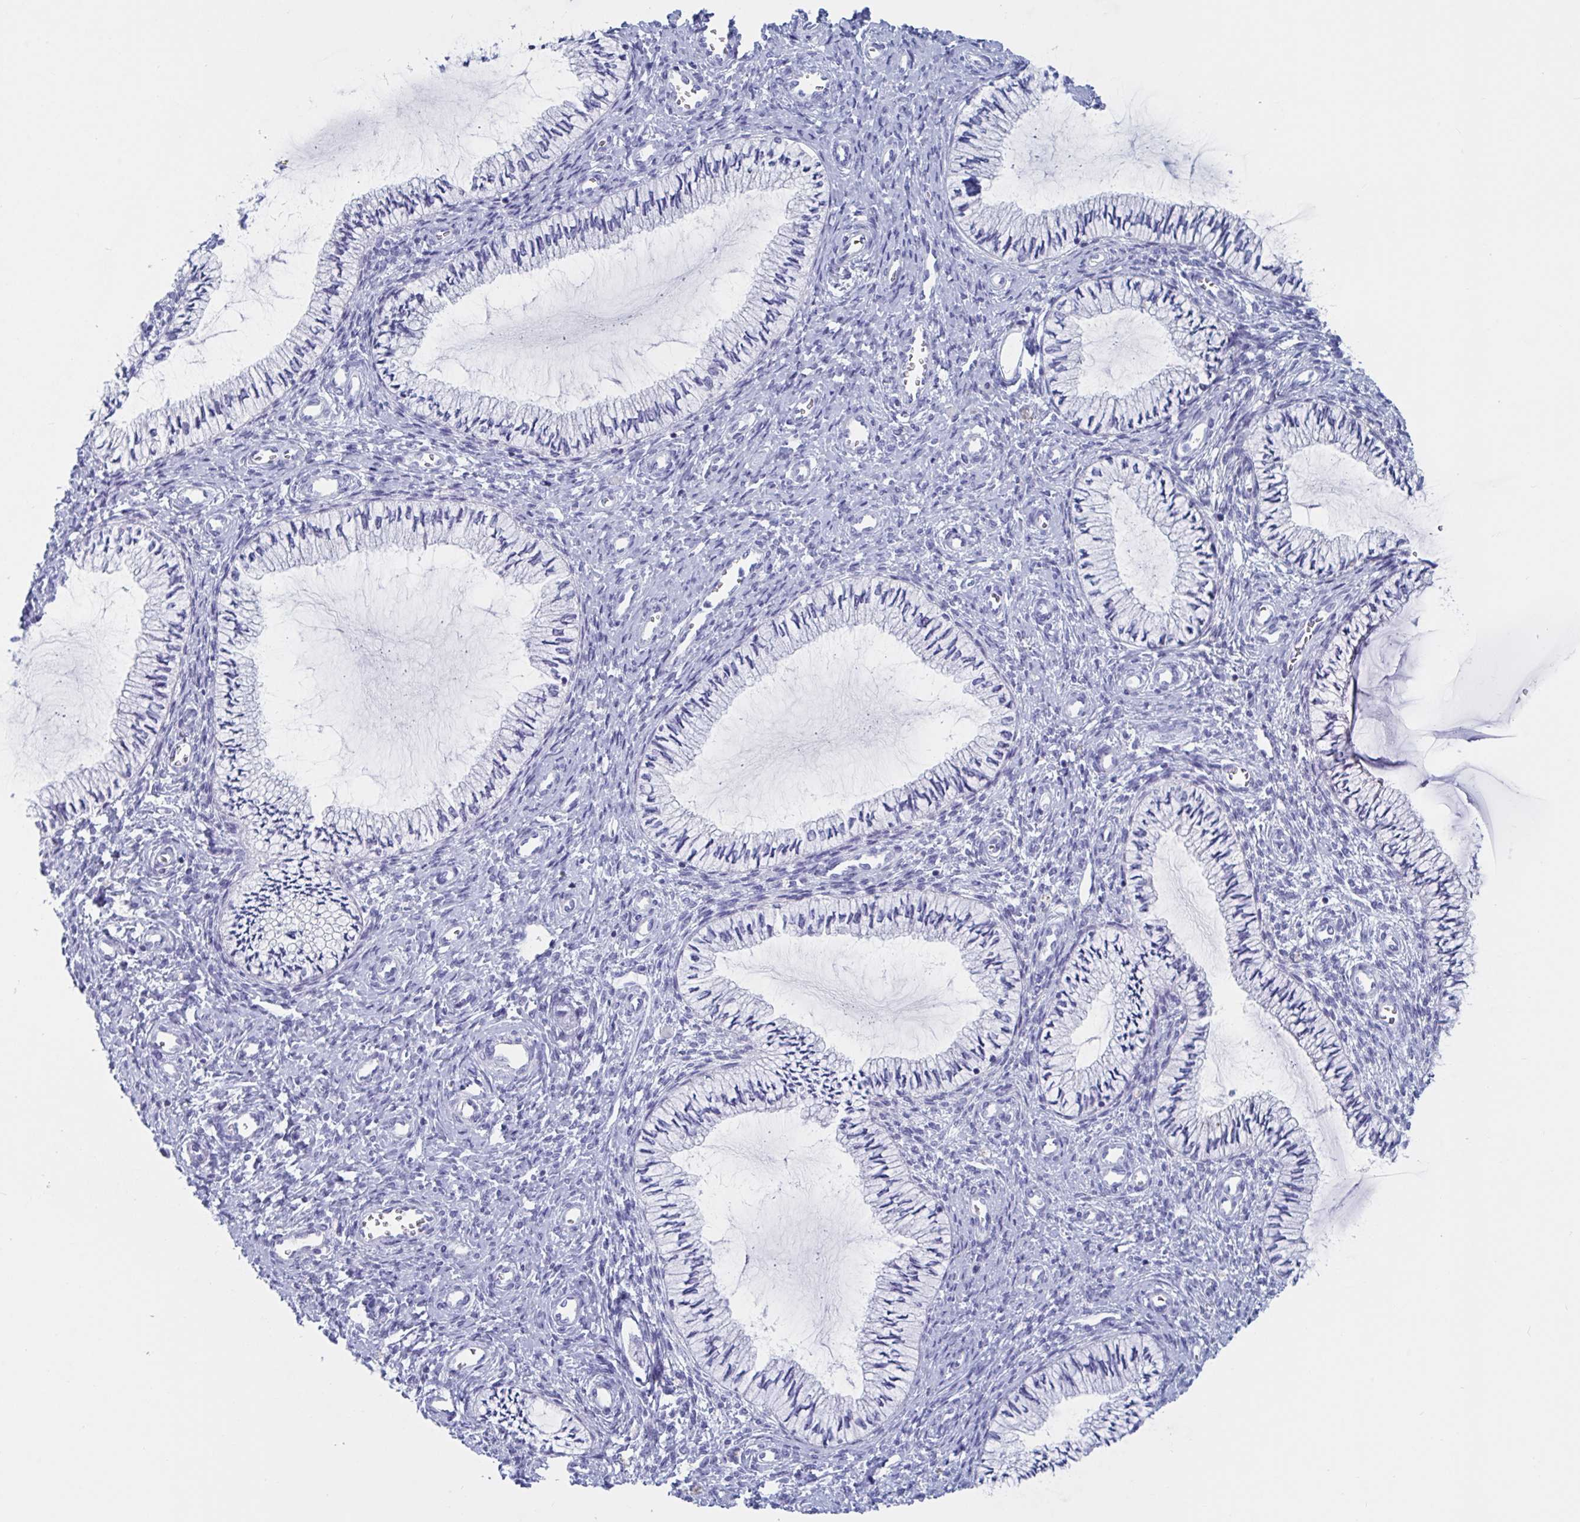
{"staining": {"intensity": "negative", "quantity": "none", "location": "none"}, "tissue": "cervix", "cell_type": "Glandular cells", "image_type": "normal", "snomed": [{"axis": "morphology", "description": "Normal tissue, NOS"}, {"axis": "topography", "description": "Cervix"}], "caption": "Glandular cells show no significant staining in benign cervix.", "gene": "DPEP3", "patient": {"sex": "female", "age": 24}}